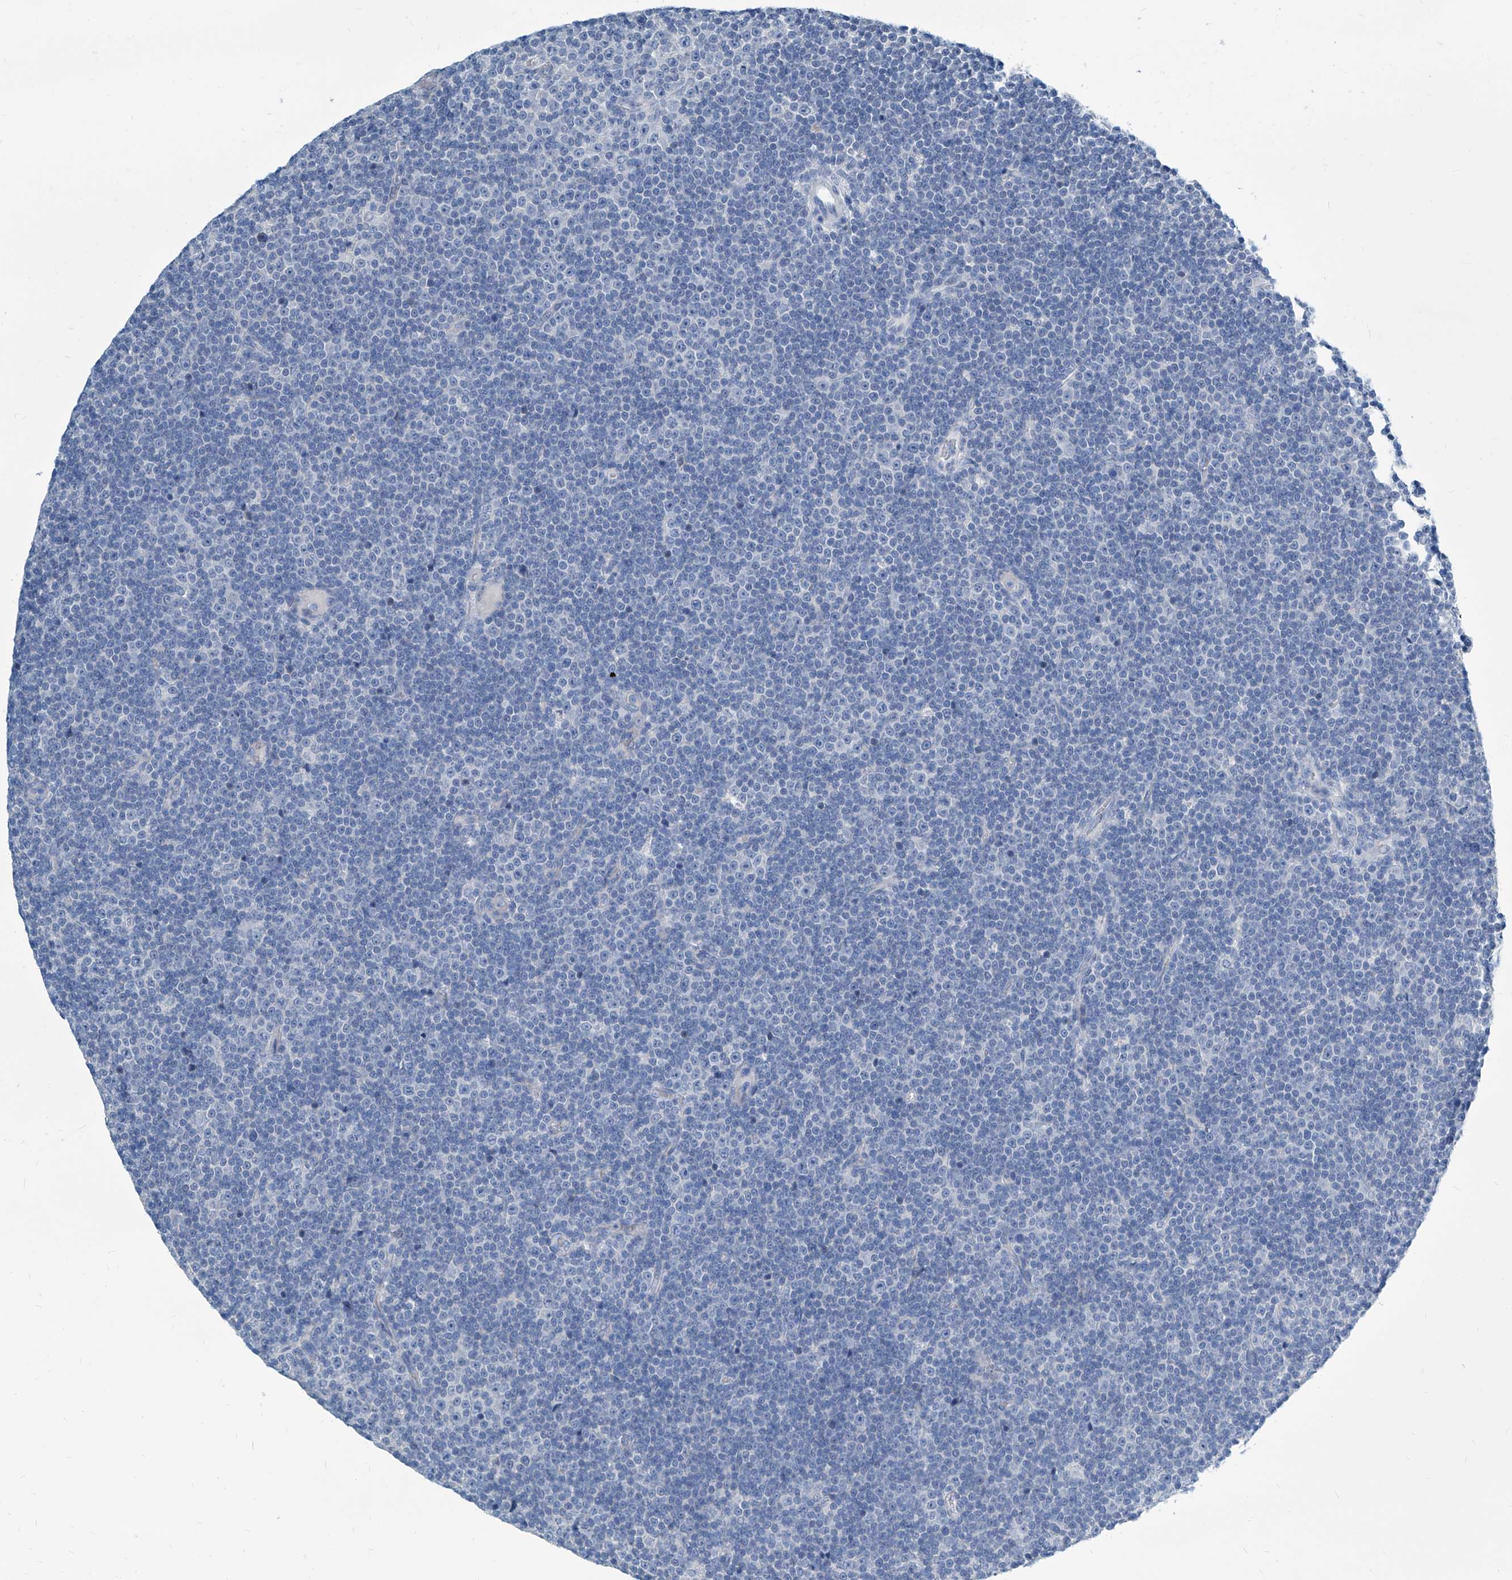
{"staining": {"intensity": "negative", "quantity": "none", "location": "none"}, "tissue": "lymphoma", "cell_type": "Tumor cells", "image_type": "cancer", "snomed": [{"axis": "morphology", "description": "Malignant lymphoma, non-Hodgkin's type, Low grade"}, {"axis": "topography", "description": "Lymph node"}], "caption": "This is a photomicrograph of IHC staining of low-grade malignant lymphoma, non-Hodgkin's type, which shows no staining in tumor cells. (Brightfield microscopy of DAB immunohistochemistry at high magnification).", "gene": "ZNF519", "patient": {"sex": "female", "age": 67}}